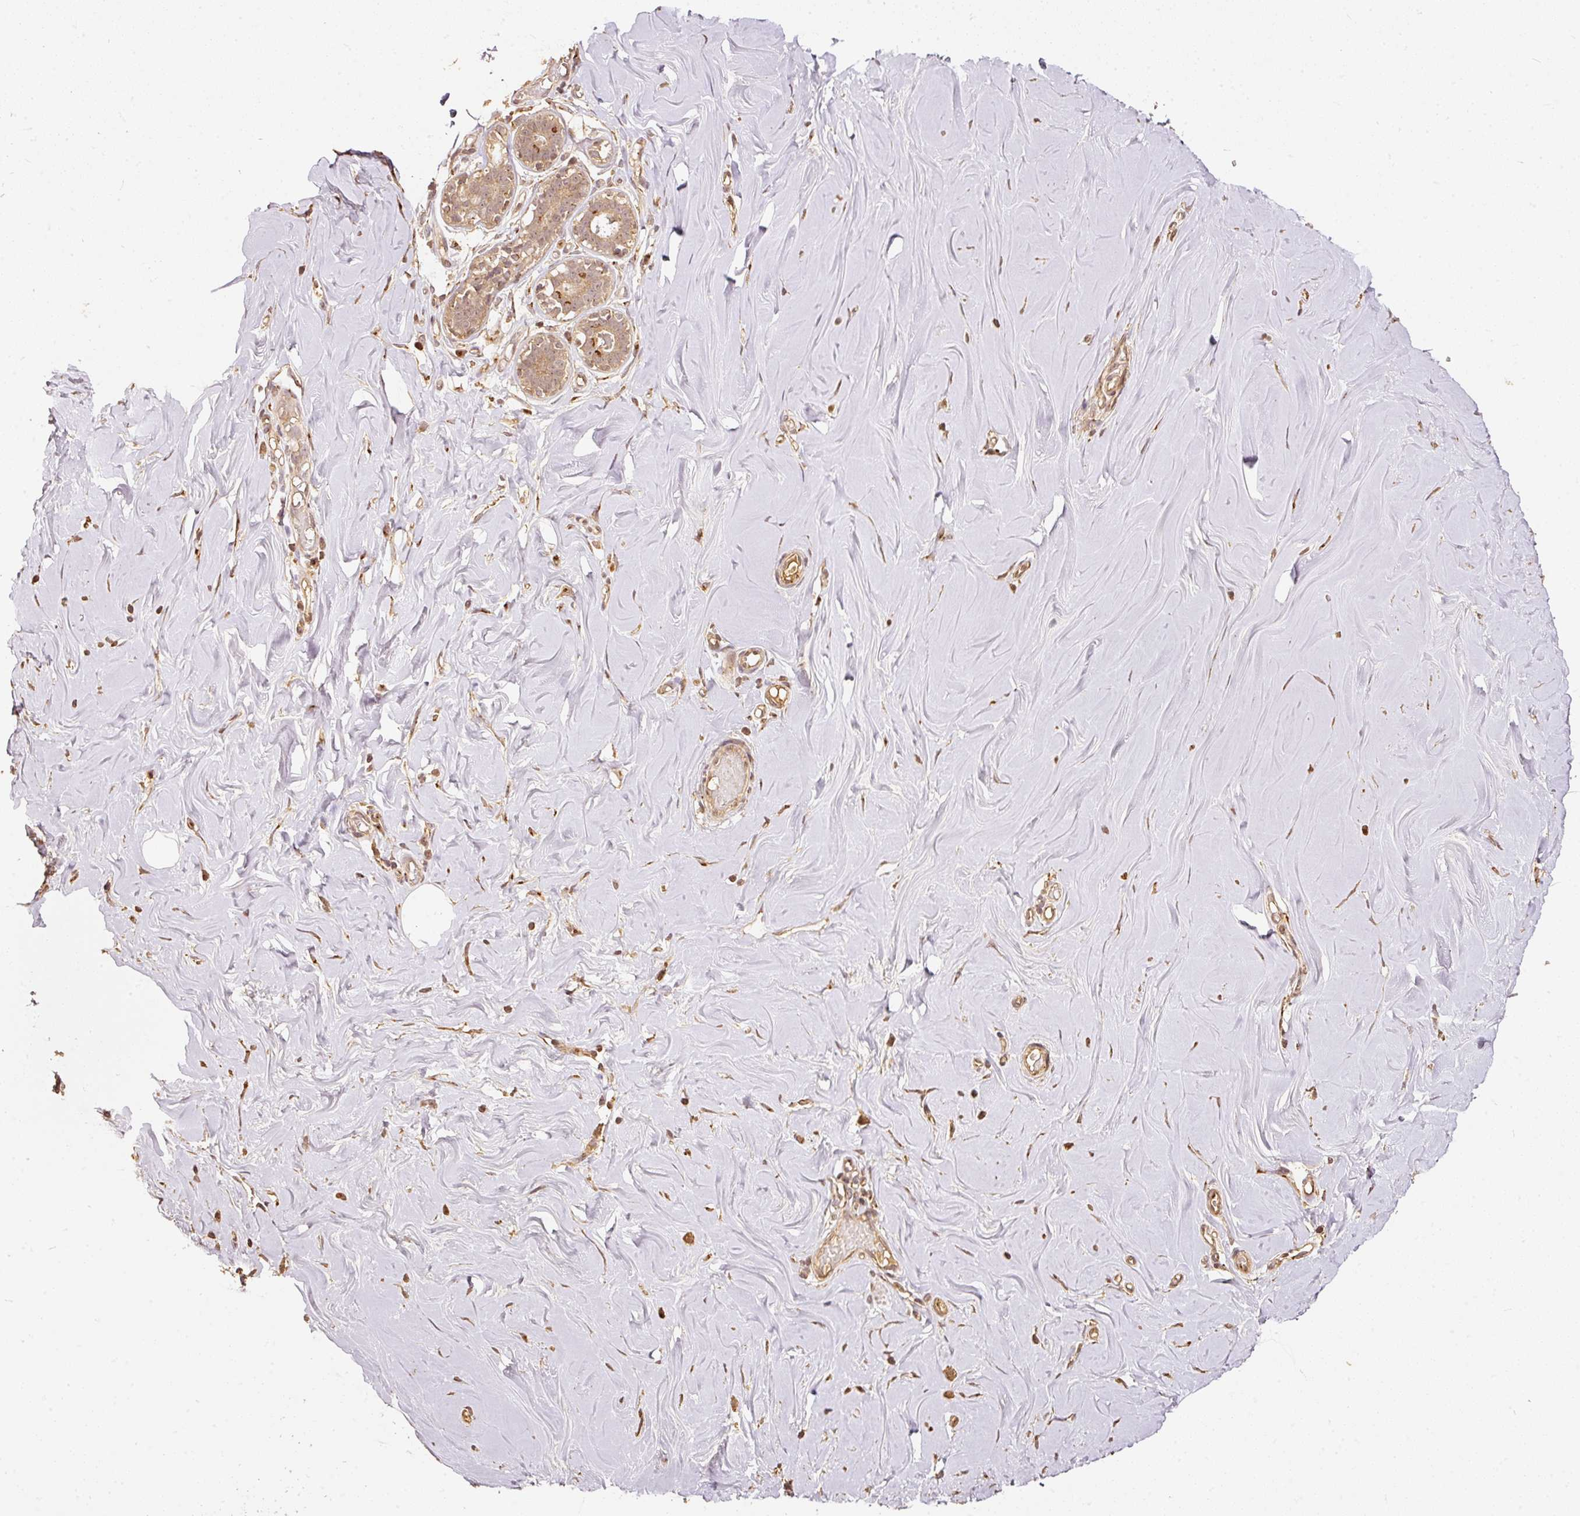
{"staining": {"intensity": "negative", "quantity": "none", "location": "none"}, "tissue": "breast", "cell_type": "Adipocytes", "image_type": "normal", "snomed": [{"axis": "morphology", "description": "Normal tissue, NOS"}, {"axis": "topography", "description": "Breast"}], "caption": "This is an immunohistochemistry (IHC) histopathology image of normal breast. There is no positivity in adipocytes.", "gene": "FUT8", "patient": {"sex": "female", "age": 27}}